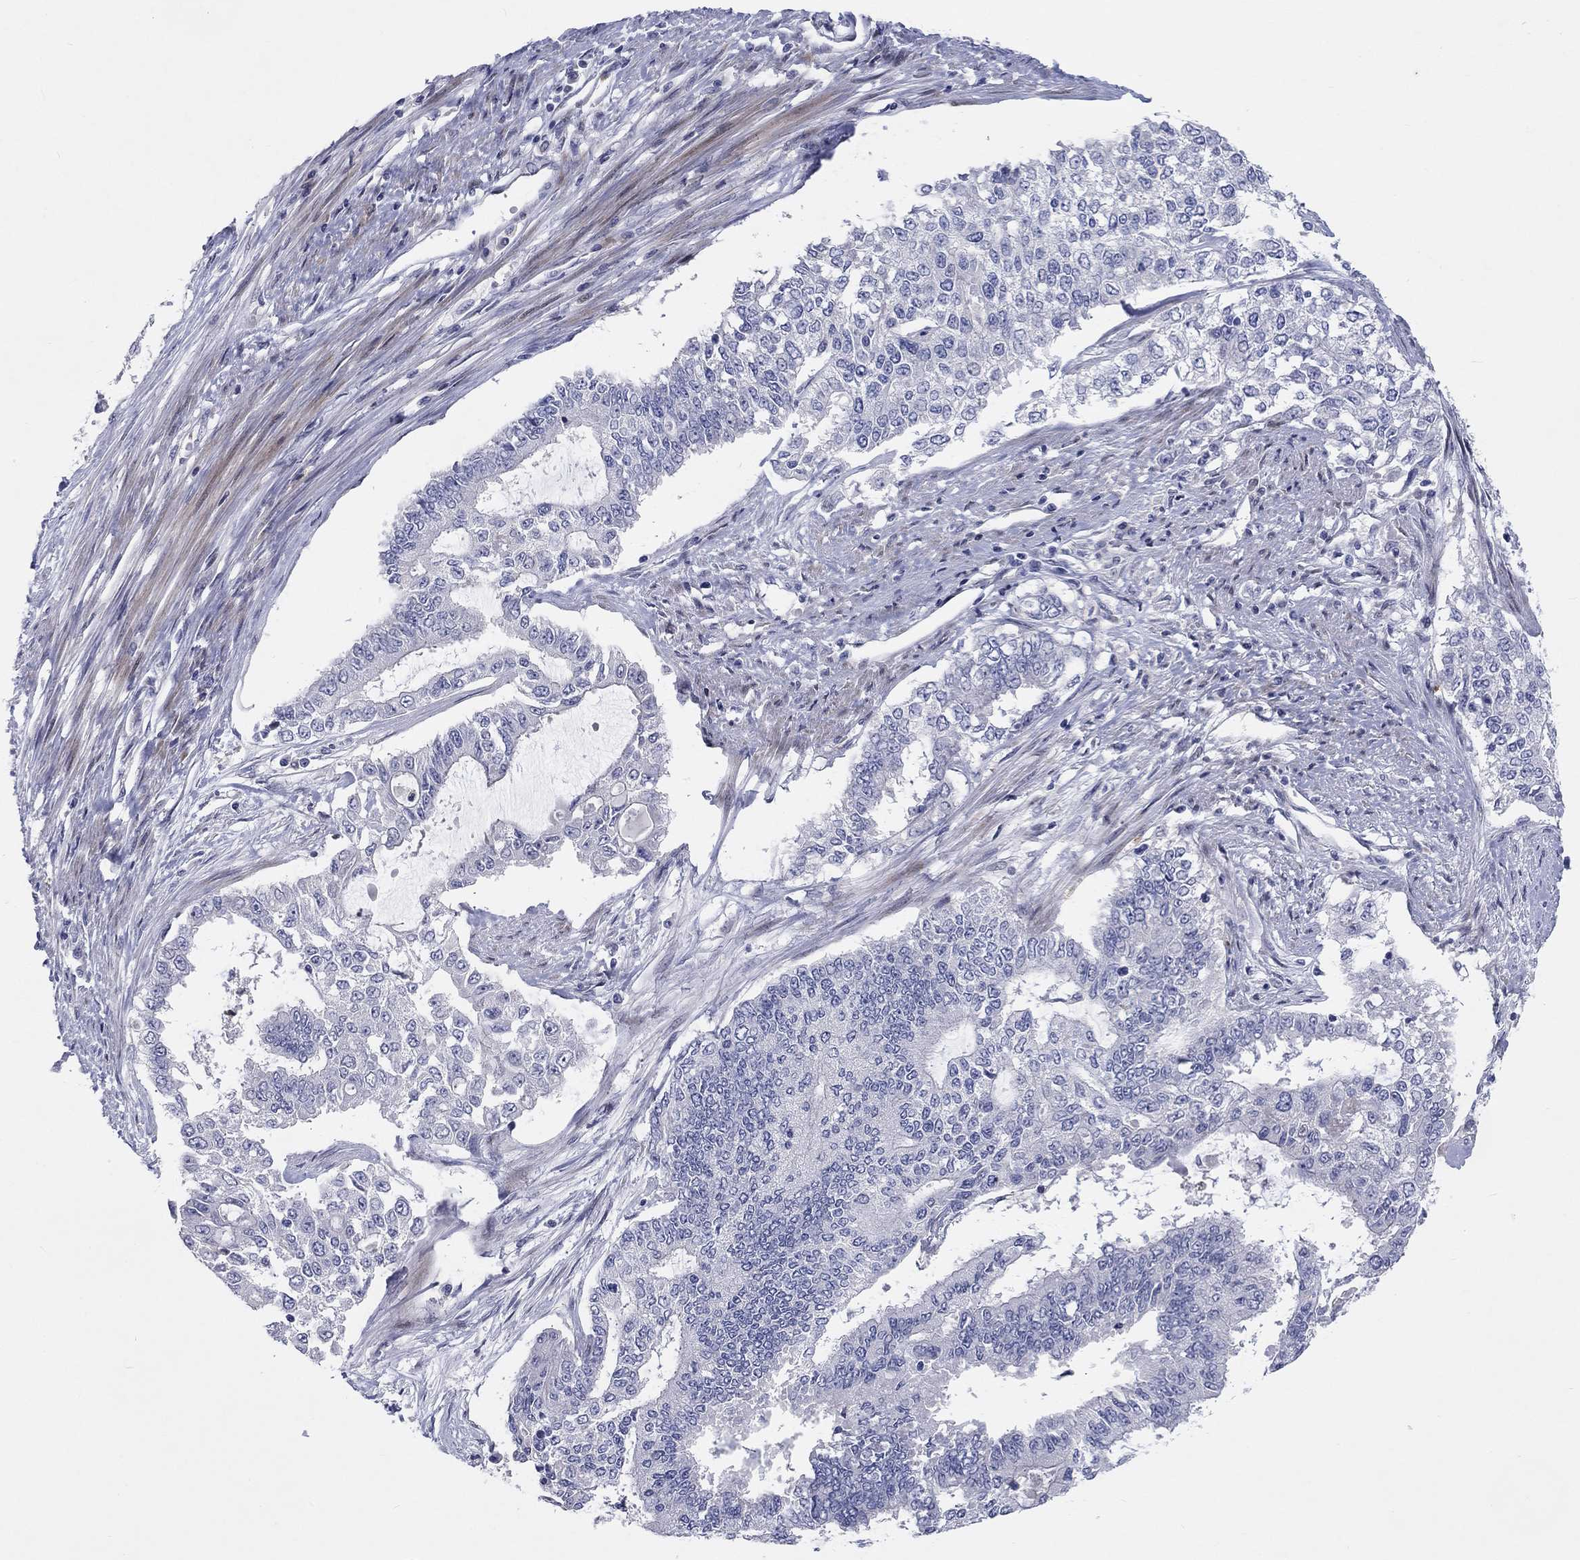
{"staining": {"intensity": "negative", "quantity": "none", "location": "none"}, "tissue": "endometrial cancer", "cell_type": "Tumor cells", "image_type": "cancer", "snomed": [{"axis": "morphology", "description": "Adenocarcinoma, NOS"}, {"axis": "topography", "description": "Uterus"}], "caption": "Immunohistochemical staining of human endometrial adenocarcinoma displays no significant positivity in tumor cells.", "gene": "ARHGAP36", "patient": {"sex": "female", "age": 59}}